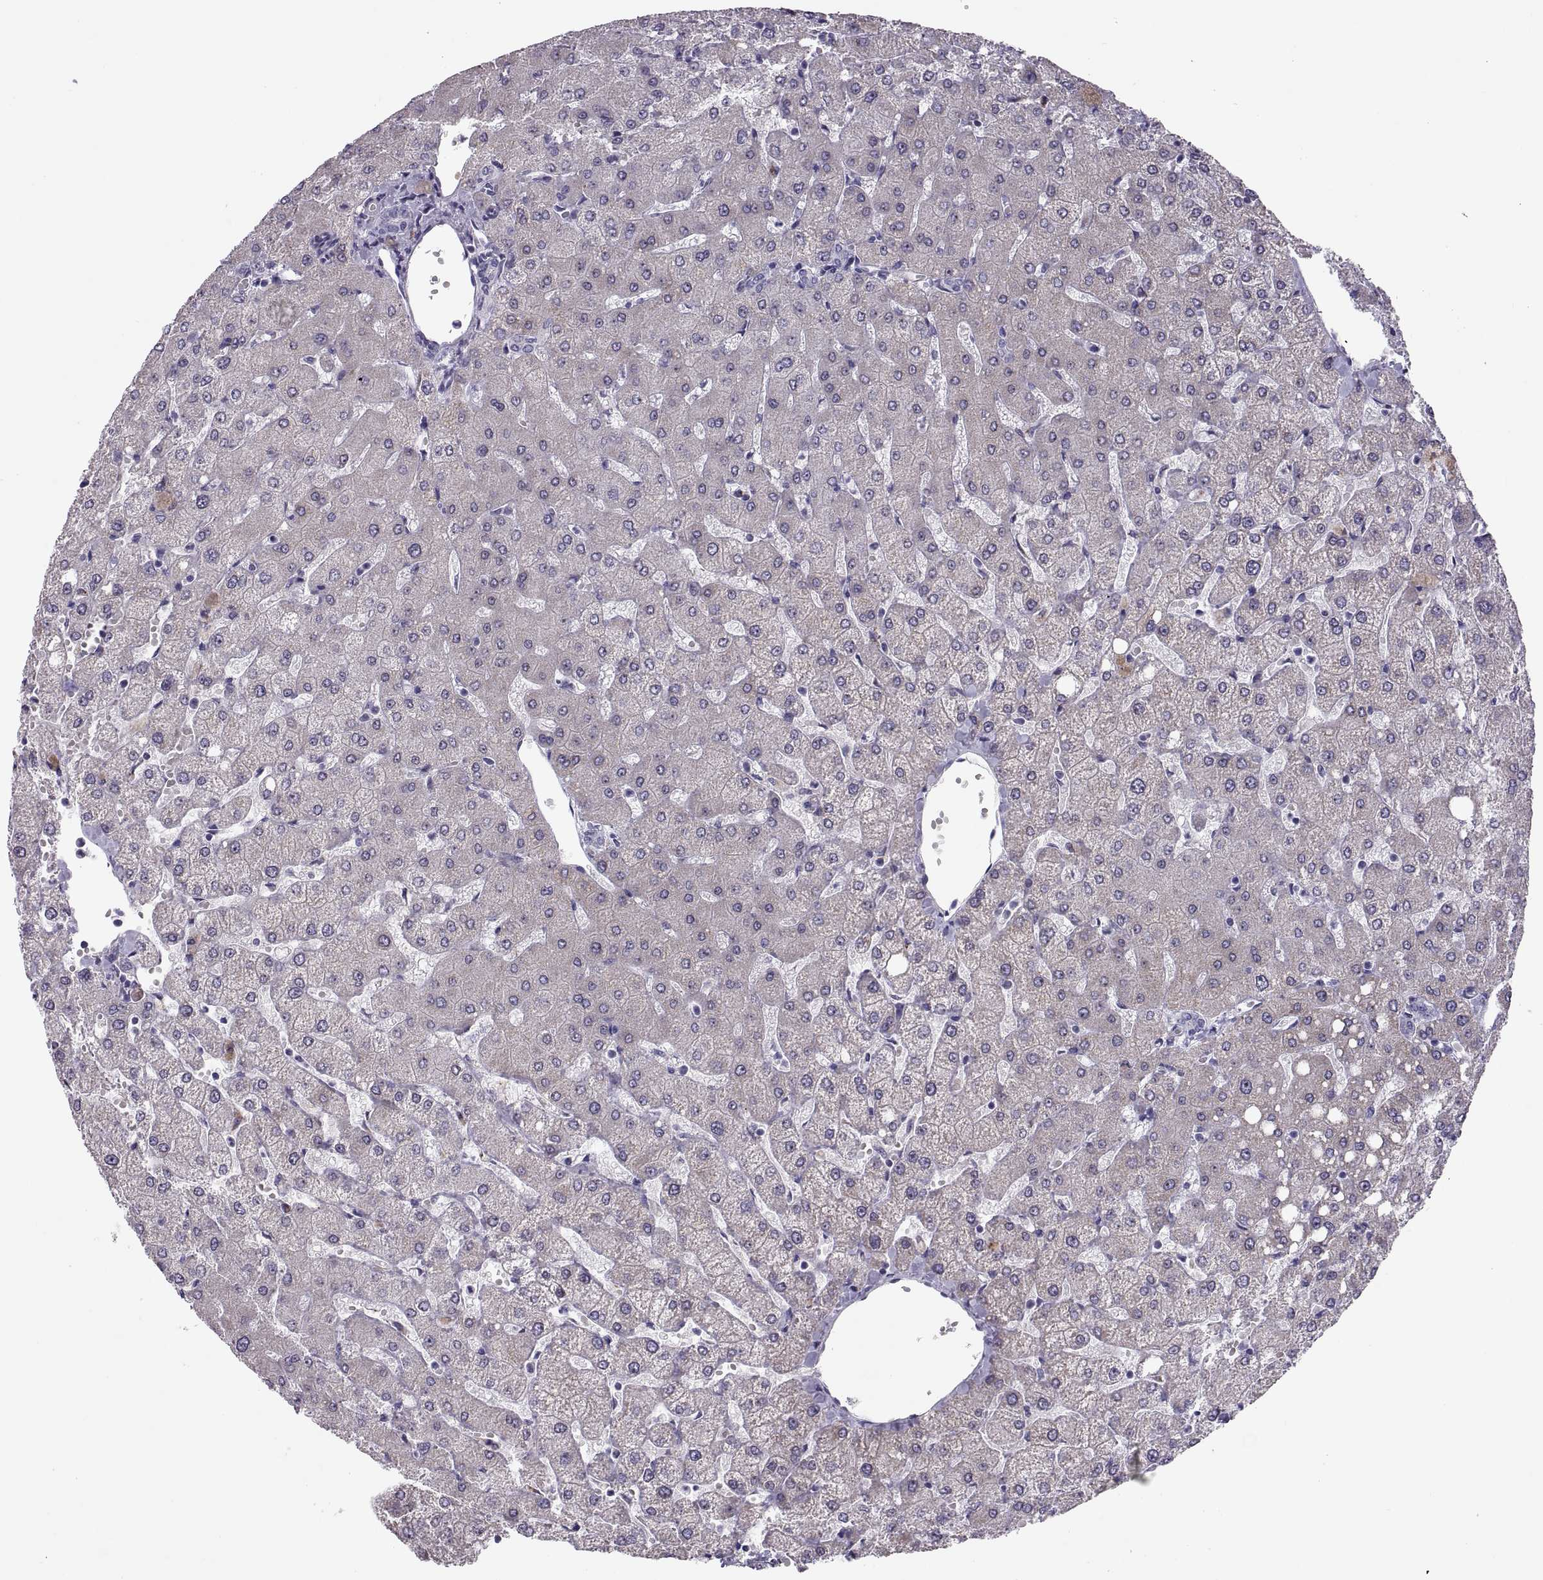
{"staining": {"intensity": "negative", "quantity": "none", "location": "none"}, "tissue": "liver", "cell_type": "Cholangiocytes", "image_type": "normal", "snomed": [{"axis": "morphology", "description": "Normal tissue, NOS"}, {"axis": "topography", "description": "Liver"}], "caption": "There is no significant positivity in cholangiocytes of liver. The staining was performed using DAB (3,3'-diaminobenzidine) to visualize the protein expression in brown, while the nuclei were stained in blue with hematoxylin (Magnification: 20x).", "gene": "VSX2", "patient": {"sex": "female", "age": 54}}